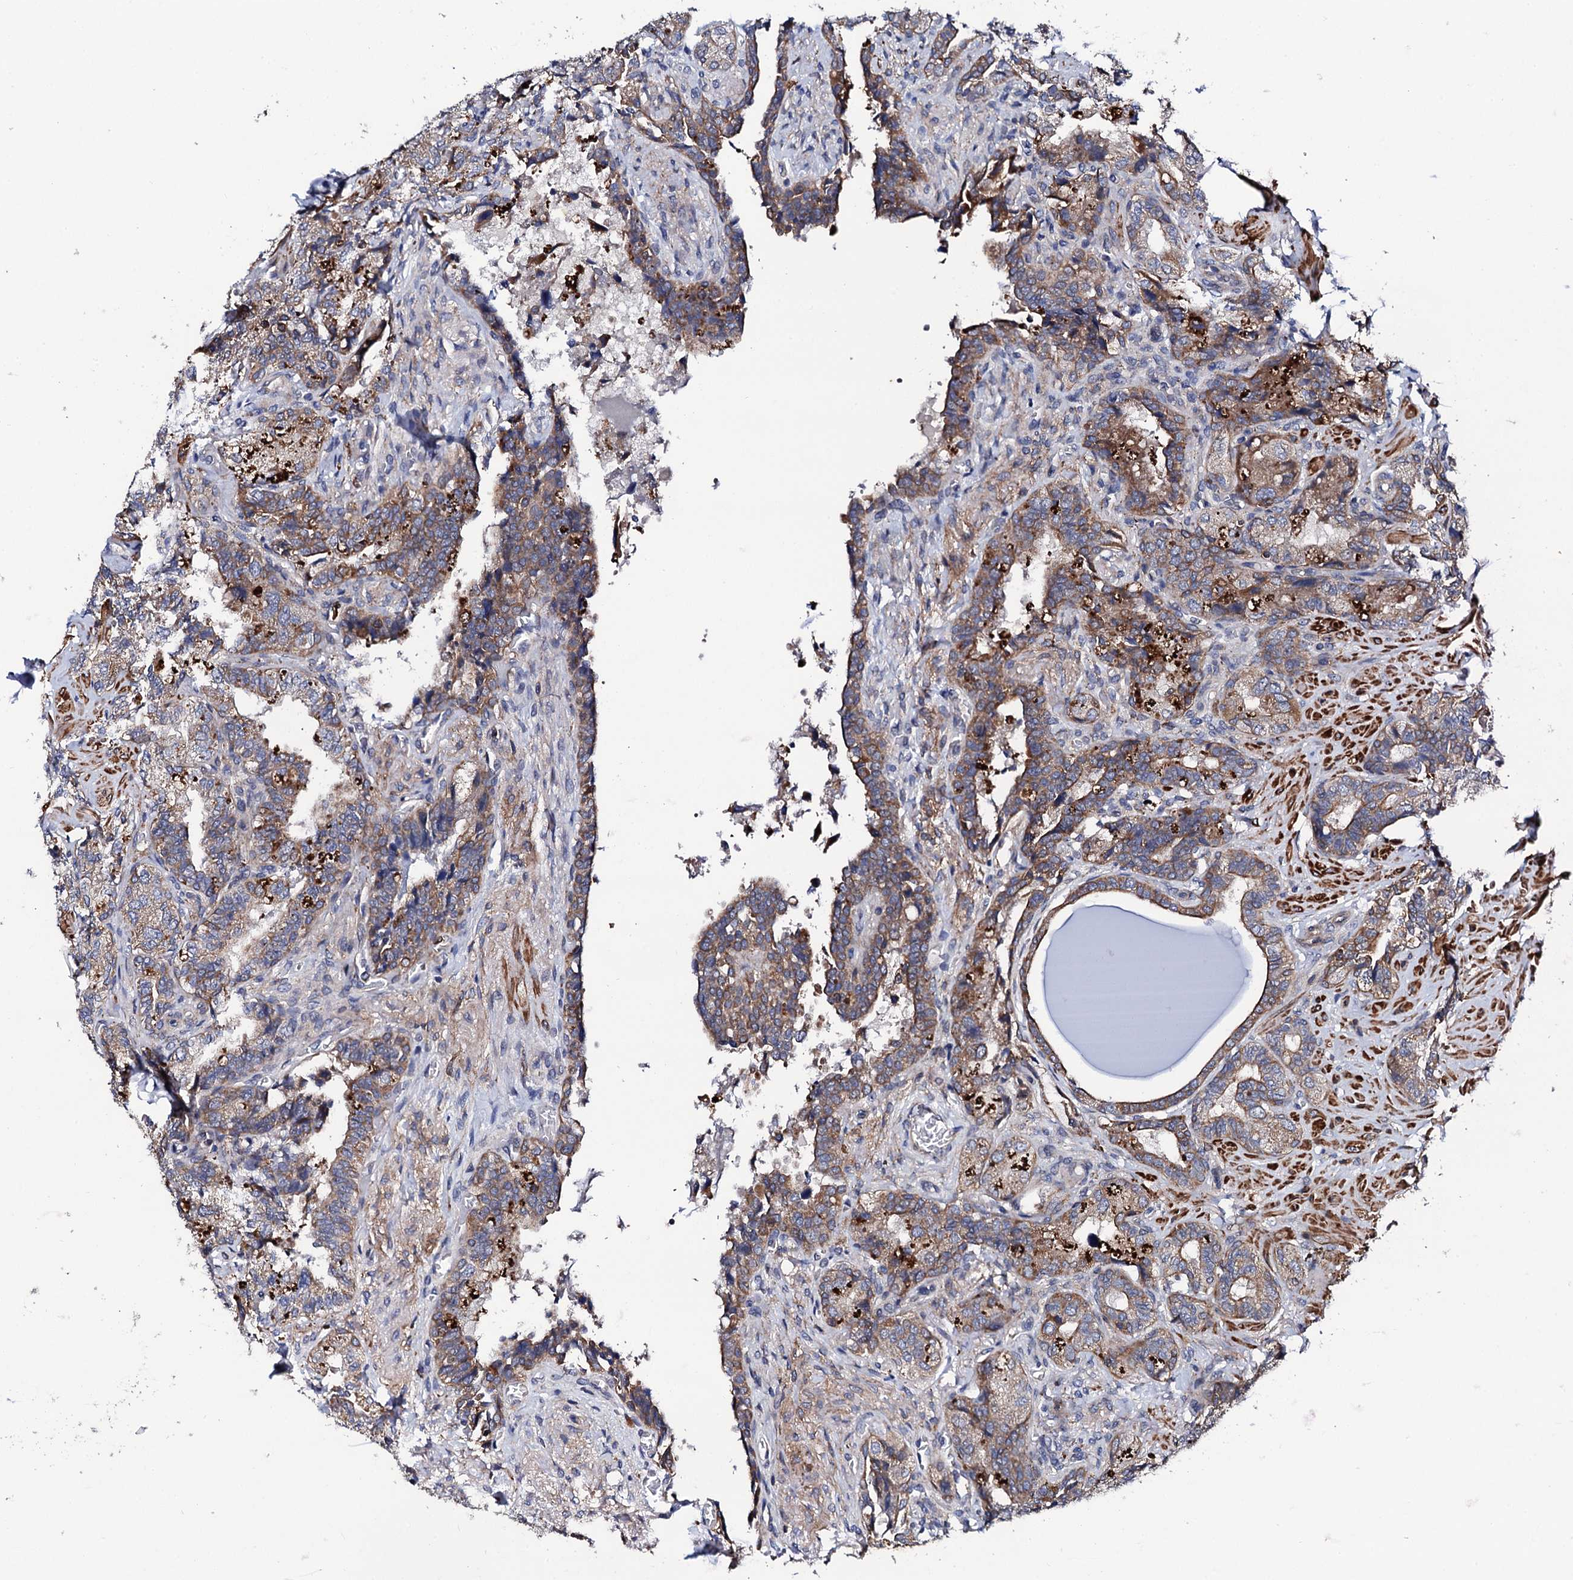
{"staining": {"intensity": "moderate", "quantity": ">75%", "location": "cytoplasmic/membranous"}, "tissue": "seminal vesicle", "cell_type": "Glandular cells", "image_type": "normal", "snomed": [{"axis": "morphology", "description": "Normal tissue, NOS"}, {"axis": "topography", "description": "Prostate and seminal vesicle, NOS"}, {"axis": "topography", "description": "Prostate"}, {"axis": "topography", "description": "Seminal veicle"}], "caption": "Moderate cytoplasmic/membranous expression is seen in about >75% of glandular cells in unremarkable seminal vesicle. Nuclei are stained in blue.", "gene": "COG4", "patient": {"sex": "male", "age": 67}}